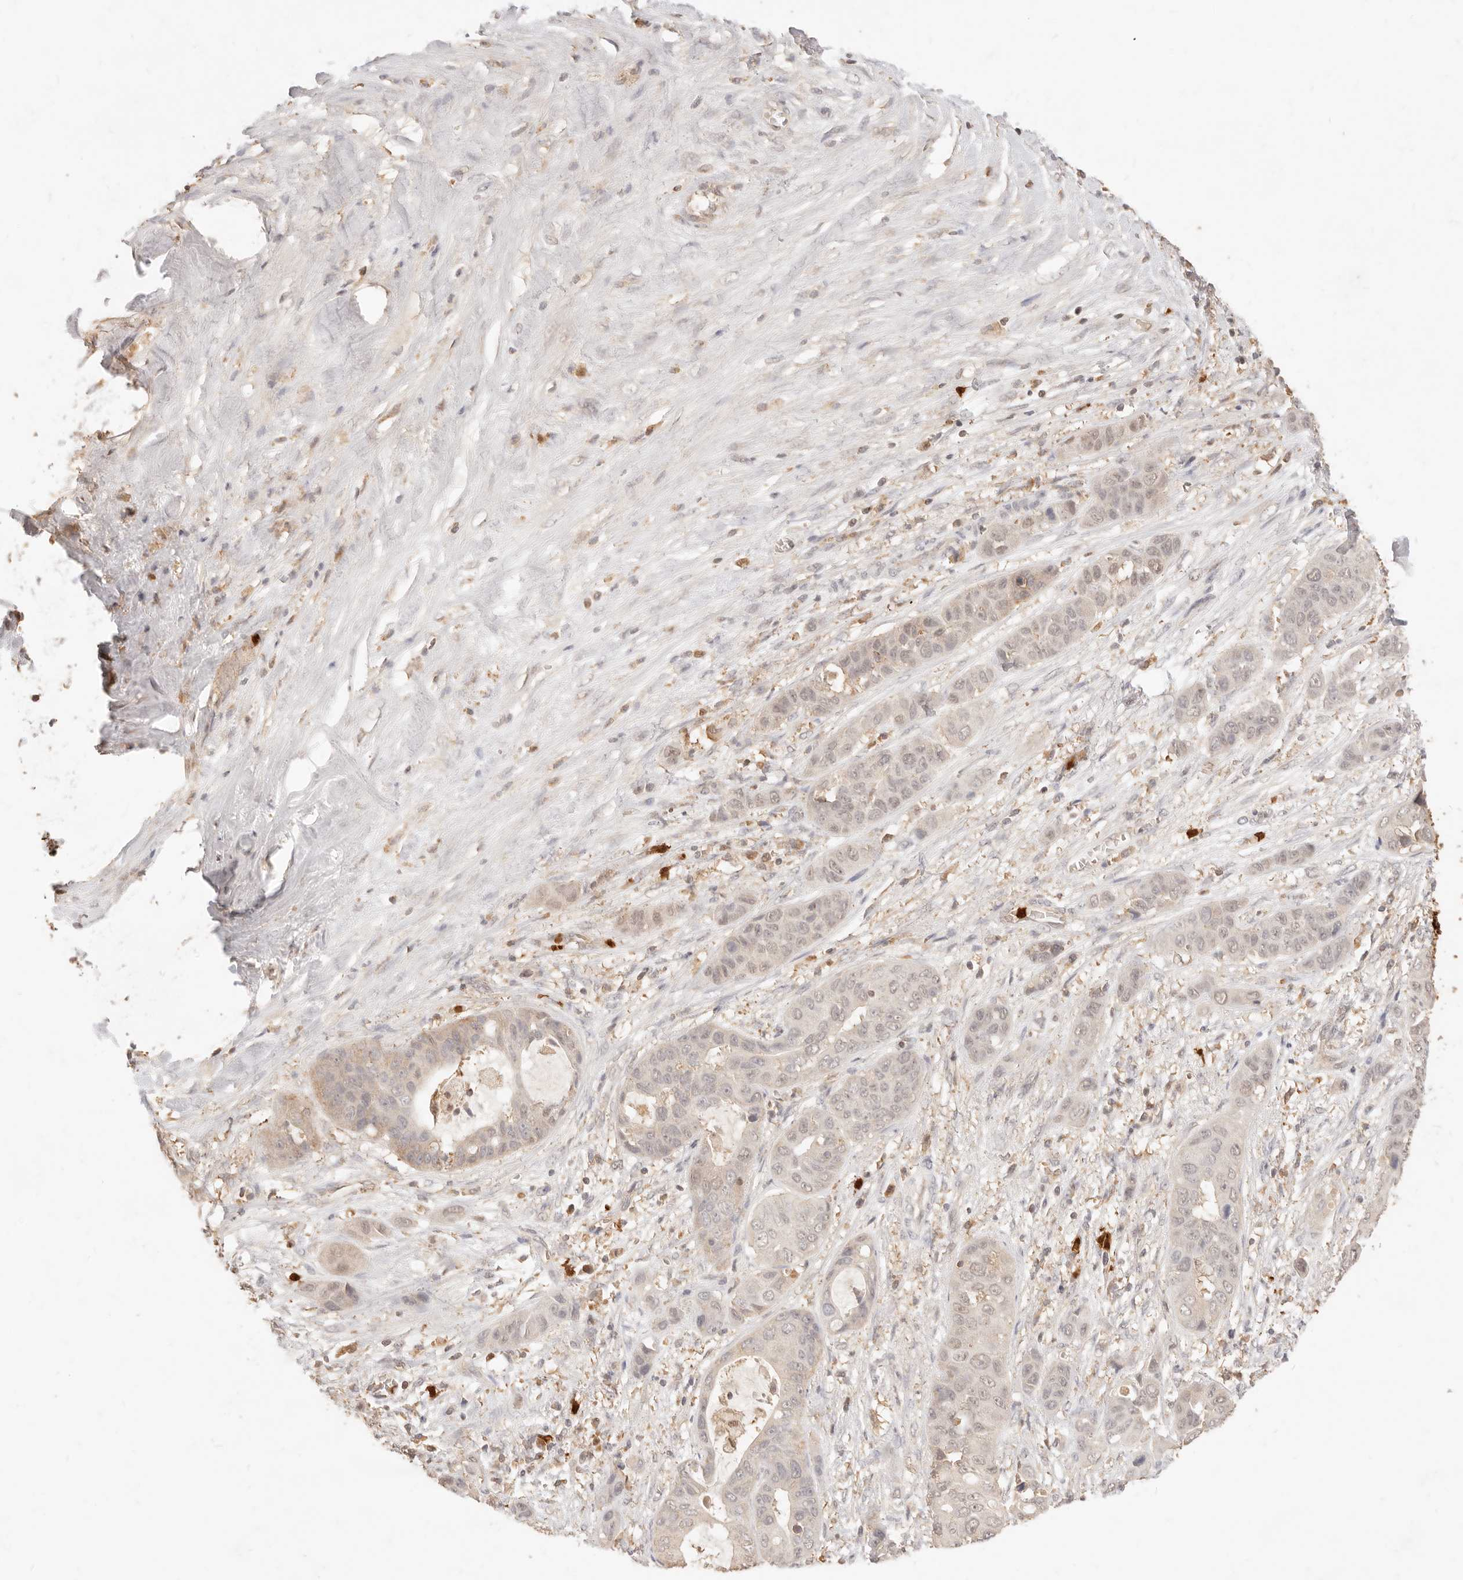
{"staining": {"intensity": "weak", "quantity": "<25%", "location": "nuclear"}, "tissue": "liver cancer", "cell_type": "Tumor cells", "image_type": "cancer", "snomed": [{"axis": "morphology", "description": "Cholangiocarcinoma"}, {"axis": "topography", "description": "Liver"}], "caption": "Immunohistochemical staining of liver cancer (cholangiocarcinoma) displays no significant staining in tumor cells.", "gene": "TMTC2", "patient": {"sex": "female", "age": 52}}